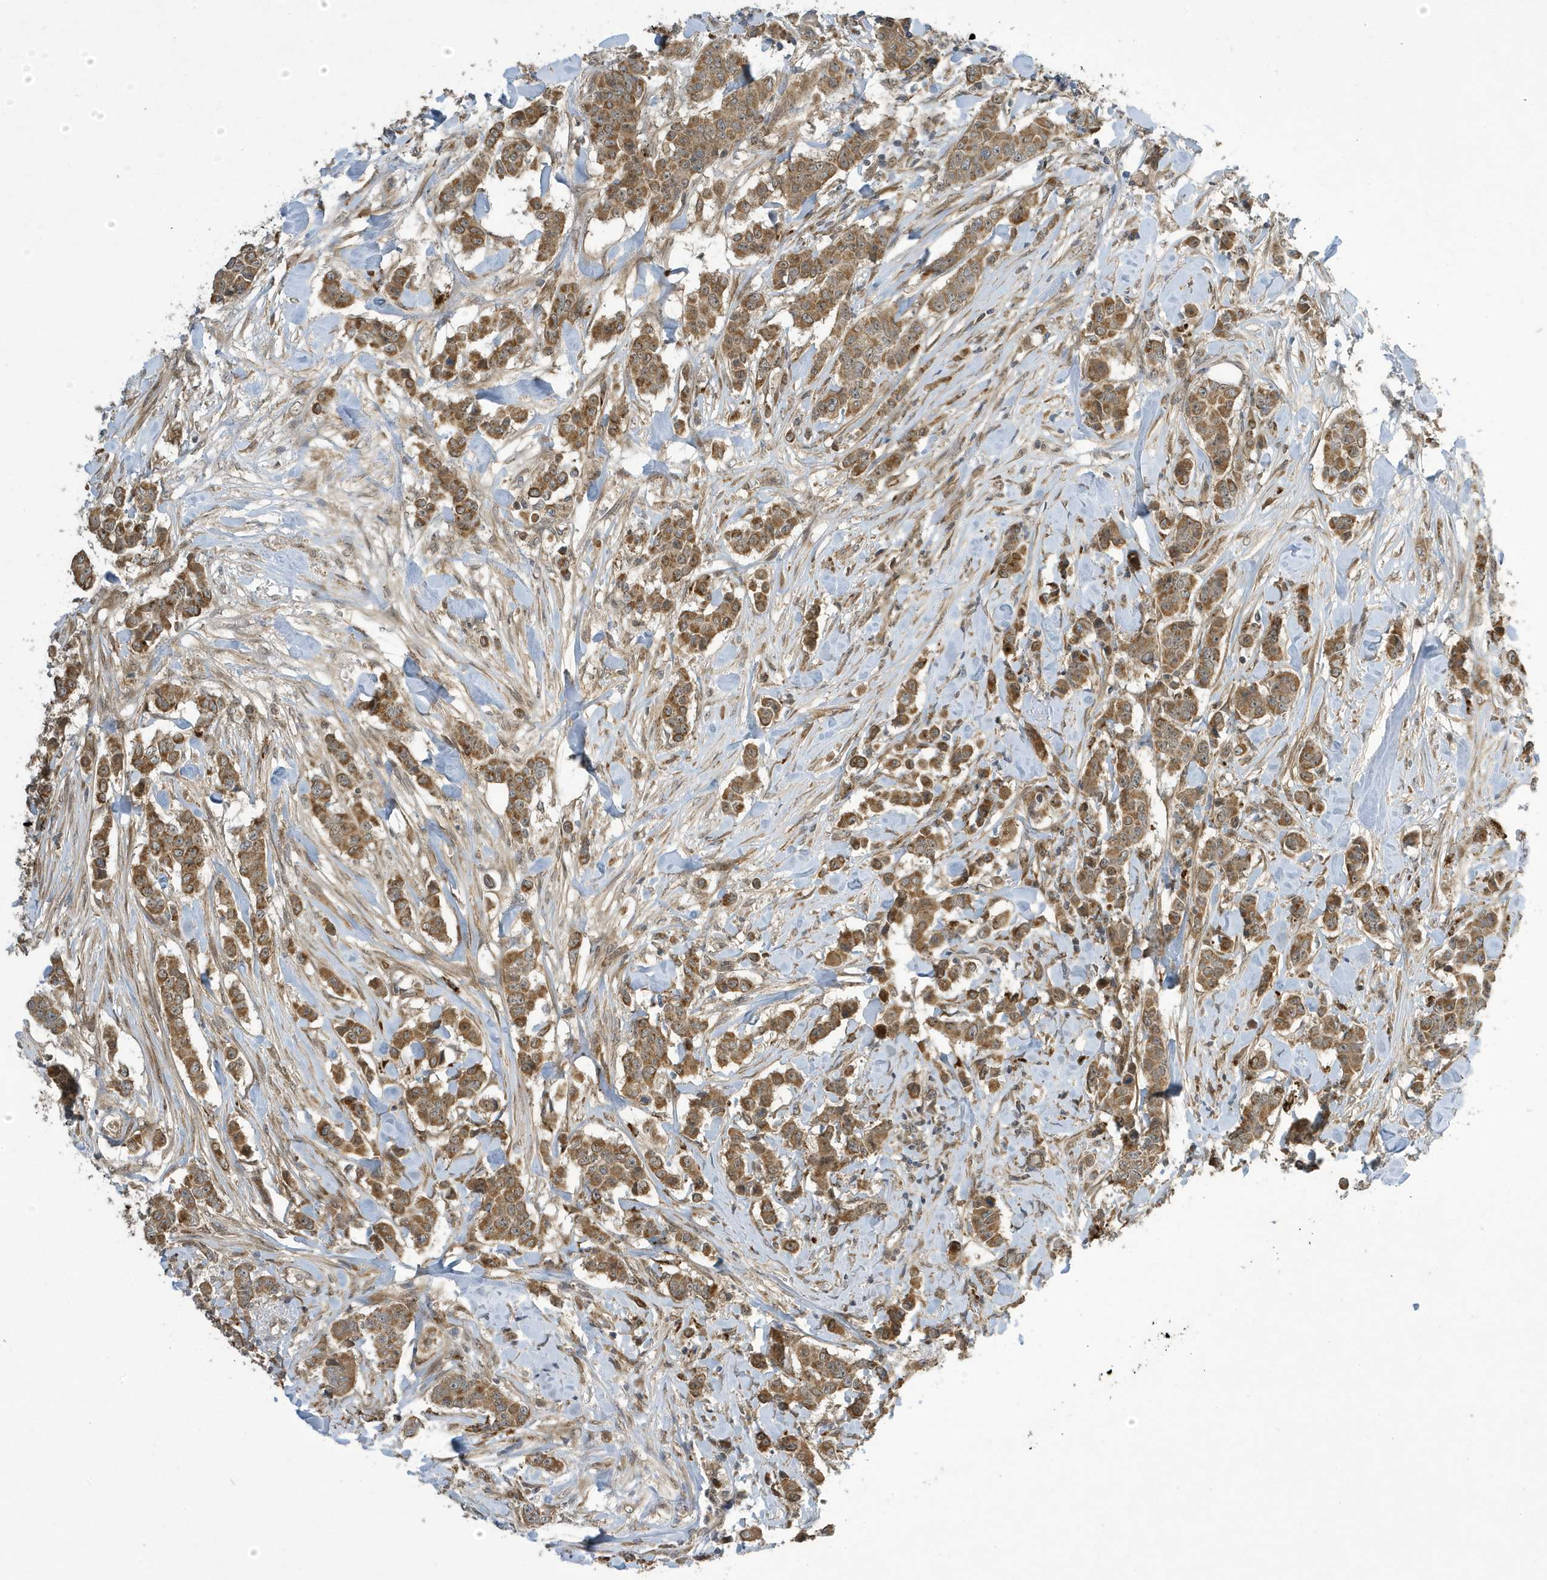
{"staining": {"intensity": "moderate", "quantity": ">75%", "location": "cytoplasmic/membranous"}, "tissue": "breast cancer", "cell_type": "Tumor cells", "image_type": "cancer", "snomed": [{"axis": "morphology", "description": "Duct carcinoma"}, {"axis": "topography", "description": "Breast"}], "caption": "Immunohistochemistry (IHC) micrograph of breast cancer stained for a protein (brown), which demonstrates medium levels of moderate cytoplasmic/membranous positivity in about >75% of tumor cells.", "gene": "NCOA7", "patient": {"sex": "female", "age": 40}}